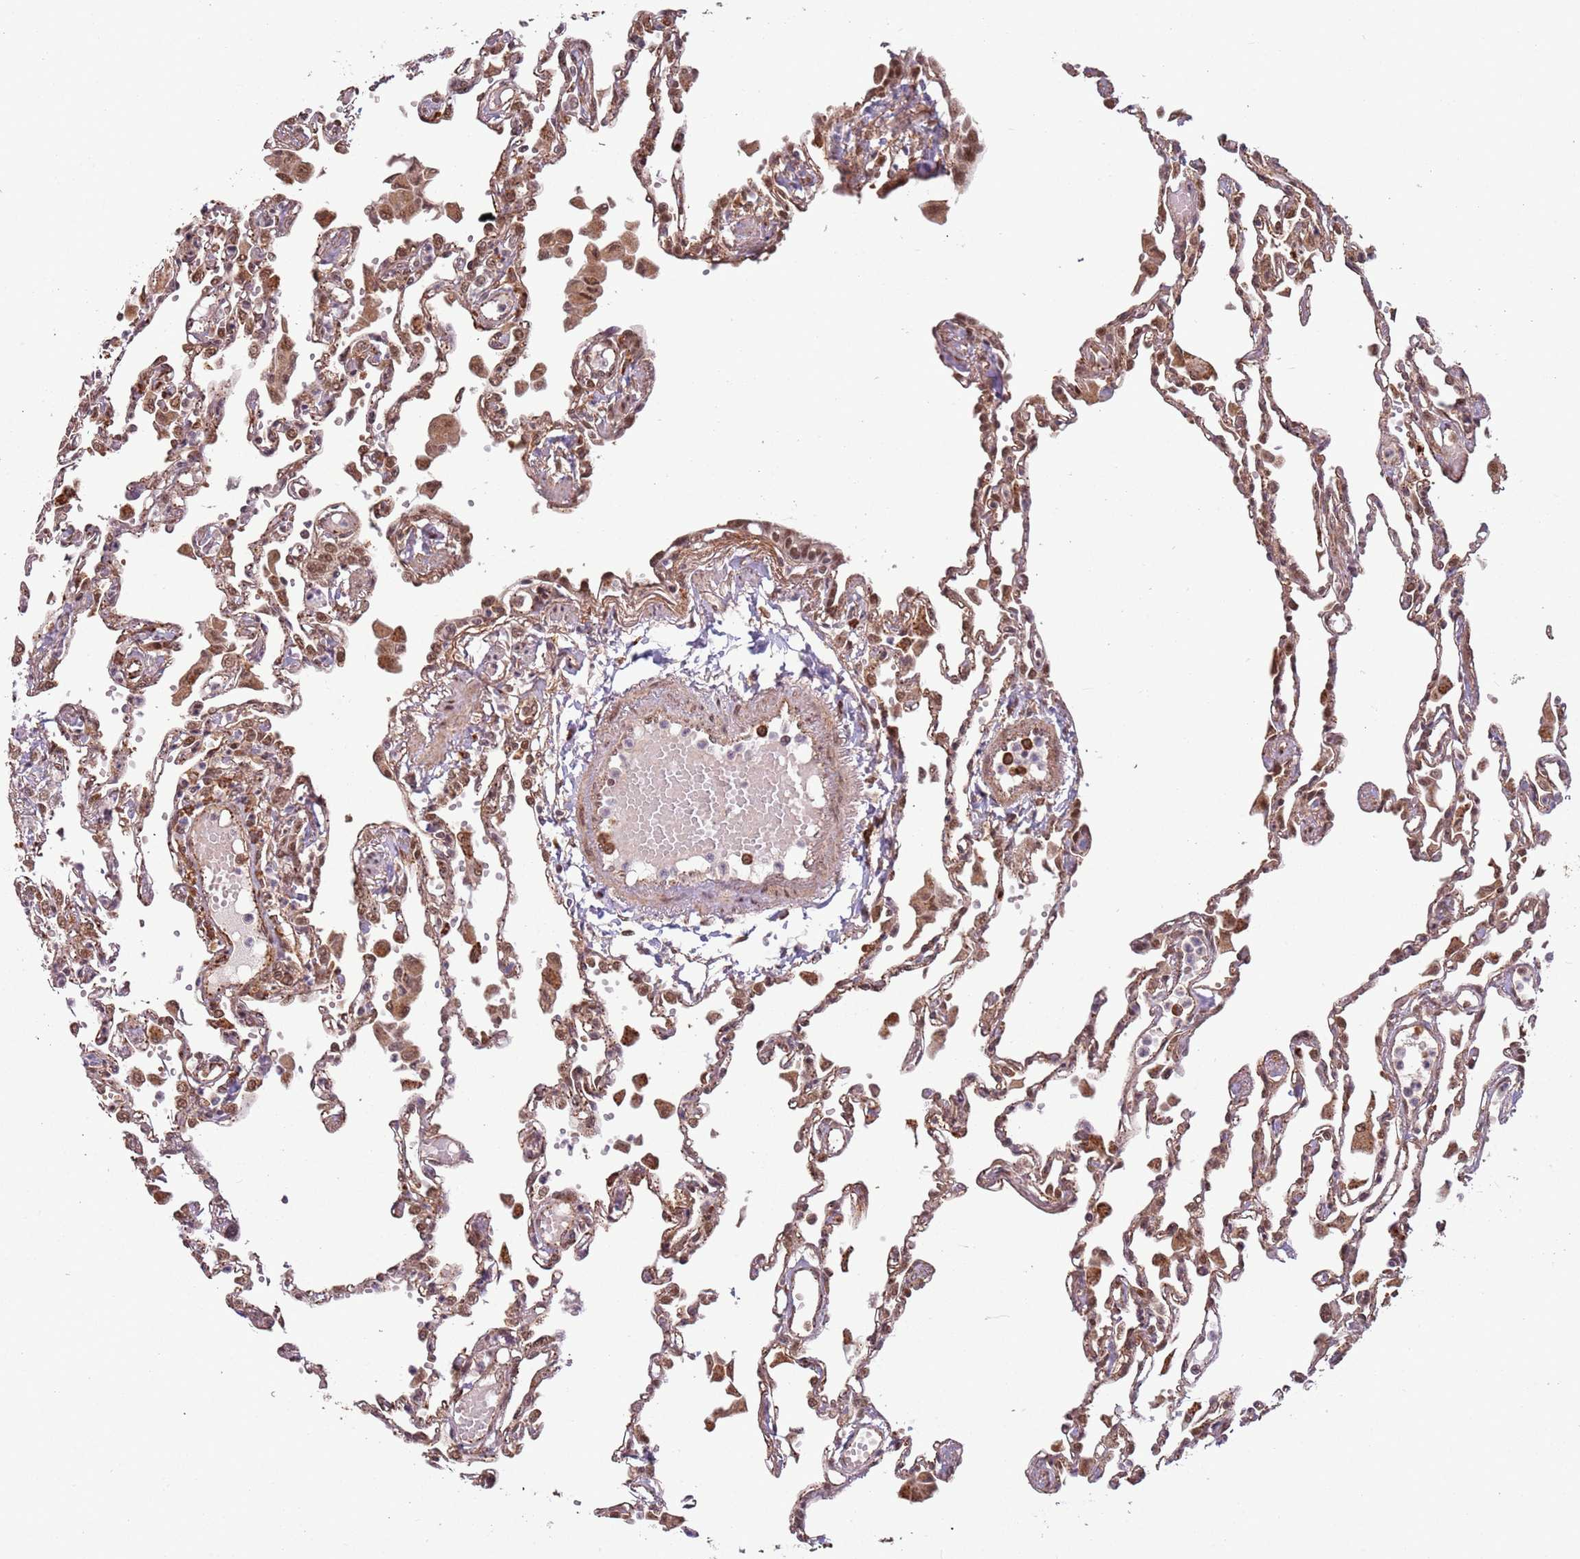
{"staining": {"intensity": "moderate", "quantity": "25%-75%", "location": "cytoplasmic/membranous,nuclear"}, "tissue": "lung", "cell_type": "Alveolar cells", "image_type": "normal", "snomed": [{"axis": "morphology", "description": "Normal tissue, NOS"}, {"axis": "topography", "description": "Bronchus"}, {"axis": "topography", "description": "Lung"}], "caption": "Brown immunohistochemical staining in unremarkable lung exhibits moderate cytoplasmic/membranous,nuclear positivity in about 25%-75% of alveolar cells. (DAB (3,3'-diaminobenzidine) IHC with brightfield microscopy, high magnification).", "gene": "POLR3H", "patient": {"sex": "female", "age": 49}}